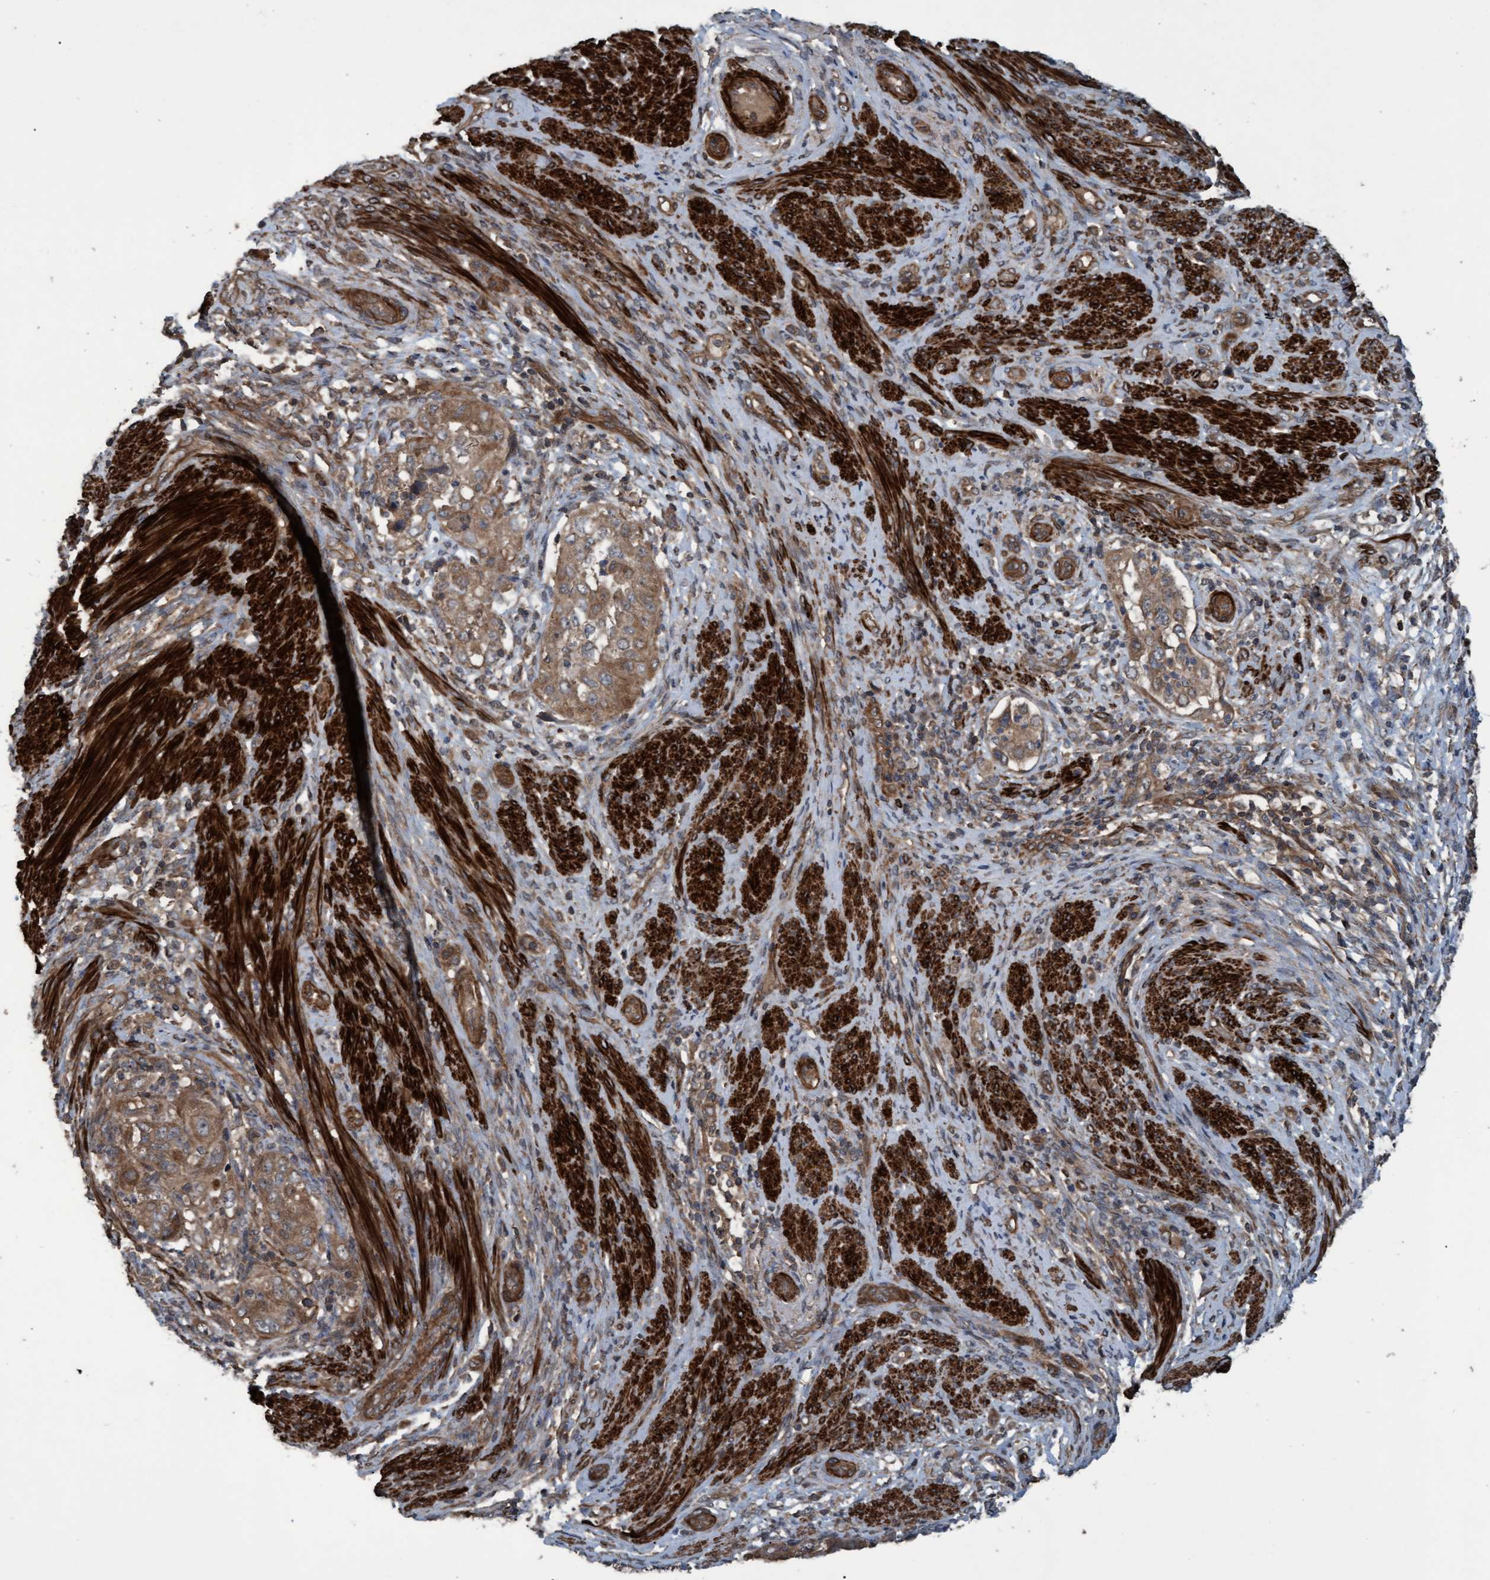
{"staining": {"intensity": "moderate", "quantity": ">75%", "location": "cytoplasmic/membranous"}, "tissue": "endometrial cancer", "cell_type": "Tumor cells", "image_type": "cancer", "snomed": [{"axis": "morphology", "description": "Adenocarcinoma, NOS"}, {"axis": "topography", "description": "Endometrium"}], "caption": "DAB (3,3'-diaminobenzidine) immunohistochemical staining of adenocarcinoma (endometrial) reveals moderate cytoplasmic/membranous protein positivity in about >75% of tumor cells. The protein is stained brown, and the nuclei are stained in blue (DAB IHC with brightfield microscopy, high magnification).", "gene": "GGT6", "patient": {"sex": "female", "age": 85}}